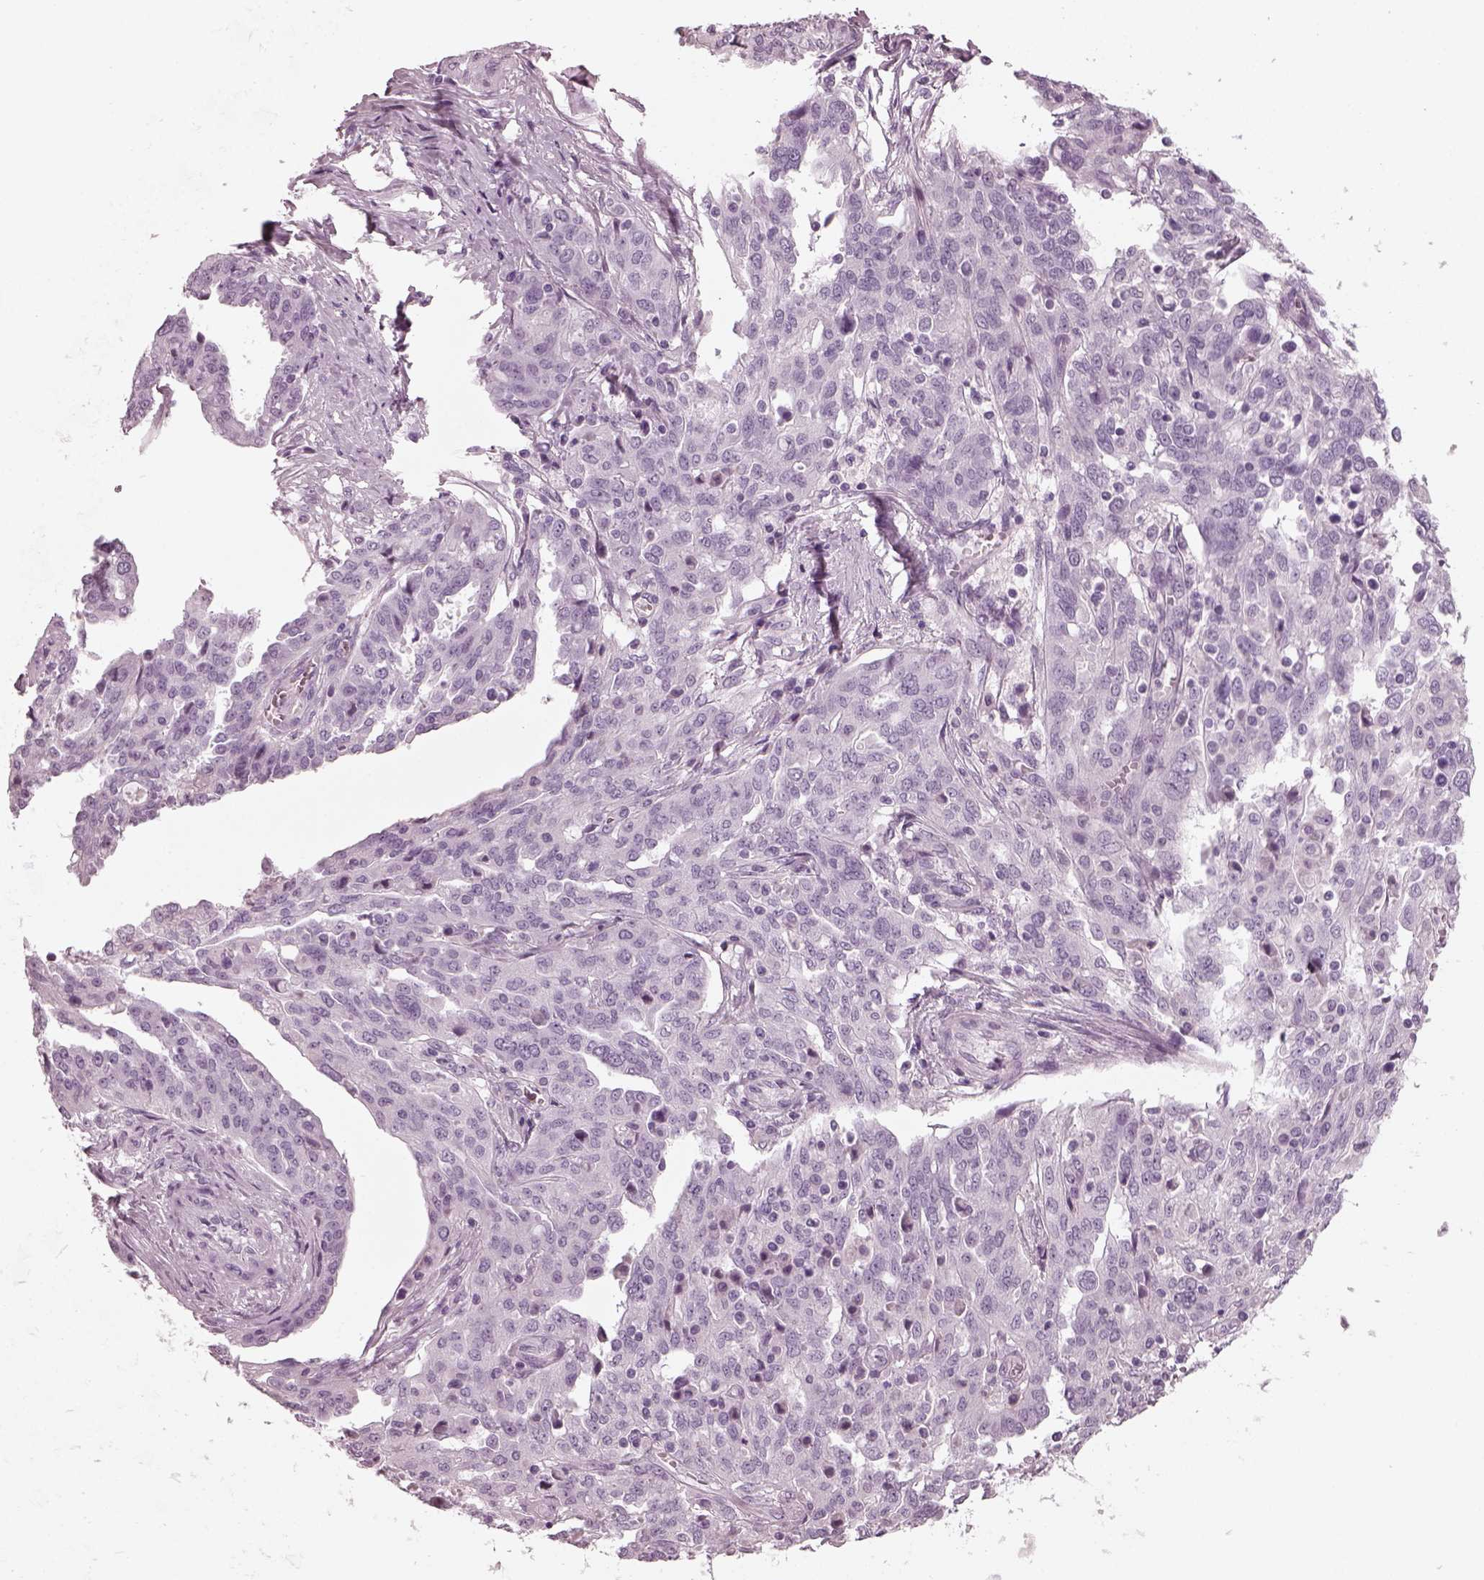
{"staining": {"intensity": "negative", "quantity": "none", "location": "none"}, "tissue": "ovarian cancer", "cell_type": "Tumor cells", "image_type": "cancer", "snomed": [{"axis": "morphology", "description": "Cystadenocarcinoma, serous, NOS"}, {"axis": "topography", "description": "Ovary"}], "caption": "Protein analysis of ovarian cancer demonstrates no significant expression in tumor cells.", "gene": "RCVRN", "patient": {"sex": "female", "age": 67}}